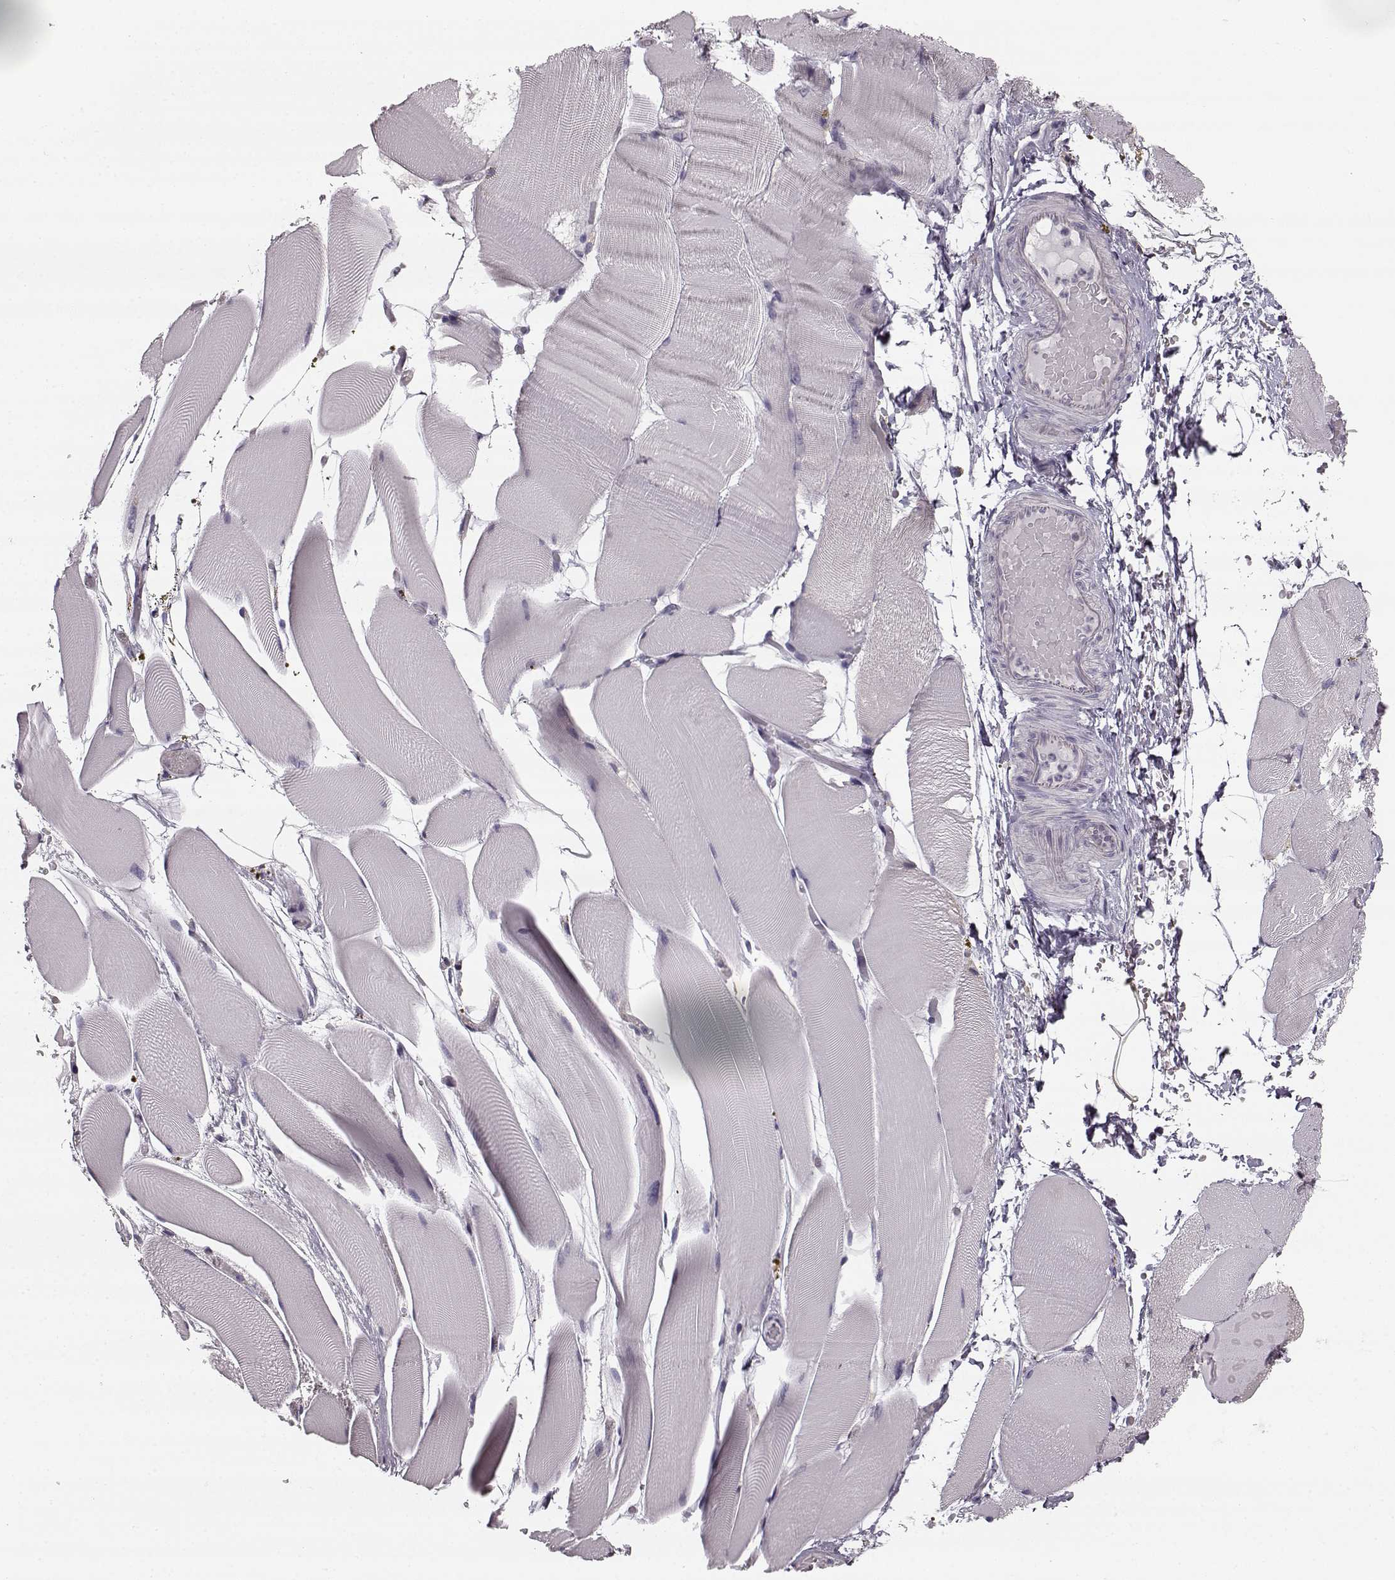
{"staining": {"intensity": "negative", "quantity": "none", "location": "none"}, "tissue": "skeletal muscle", "cell_type": "Myocytes", "image_type": "normal", "snomed": [{"axis": "morphology", "description": "Normal tissue, NOS"}, {"axis": "topography", "description": "Skeletal muscle"}], "caption": "Myocytes show no significant expression in unremarkable skeletal muscle.", "gene": "HMMR", "patient": {"sex": "female", "age": 37}}